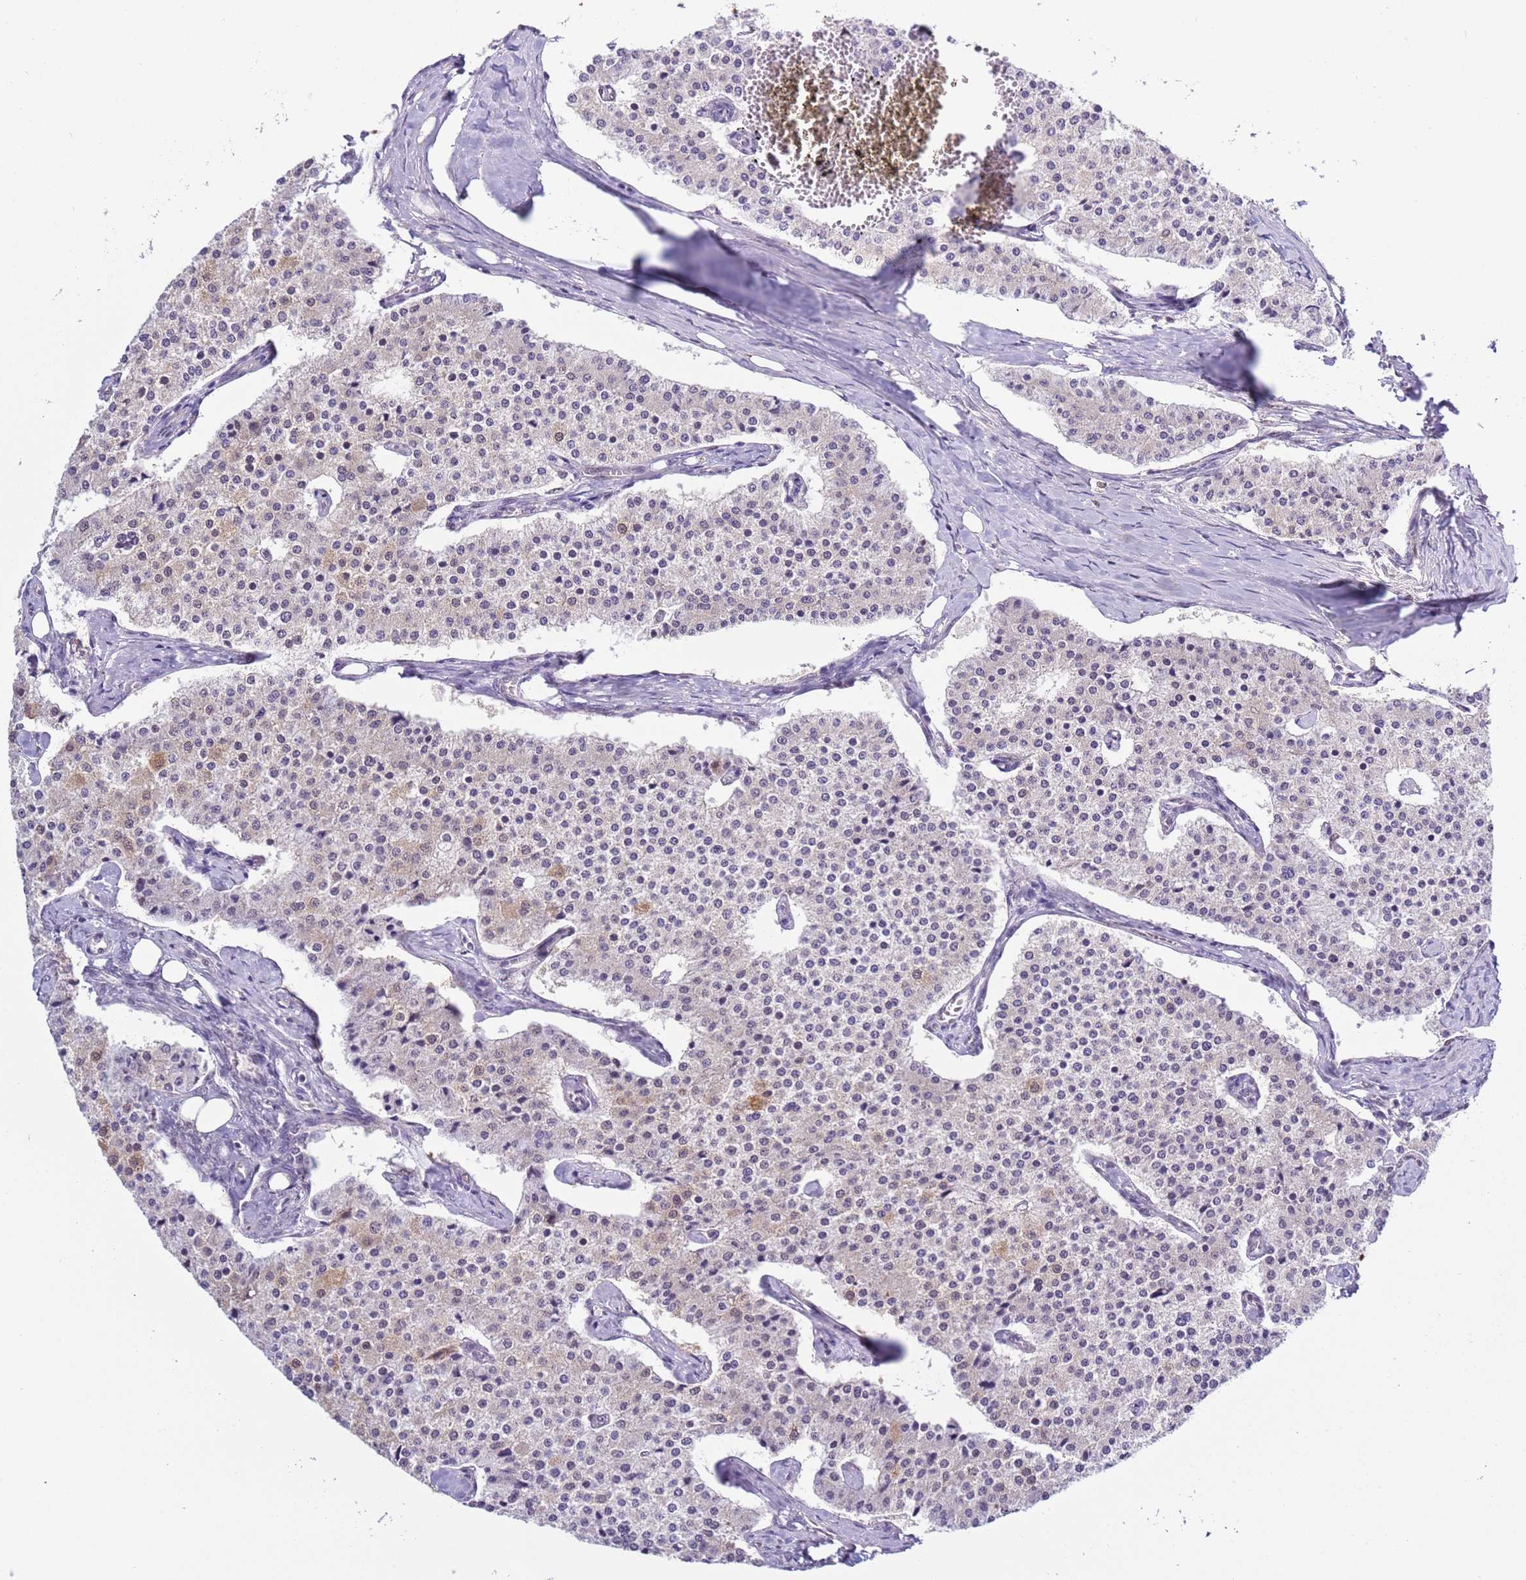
{"staining": {"intensity": "negative", "quantity": "none", "location": "none"}, "tissue": "carcinoid", "cell_type": "Tumor cells", "image_type": "cancer", "snomed": [{"axis": "morphology", "description": "Carcinoid, malignant, NOS"}, {"axis": "topography", "description": "Colon"}], "caption": "This histopathology image is of carcinoid stained with immunohistochemistry (IHC) to label a protein in brown with the nuclei are counter-stained blue. There is no positivity in tumor cells.", "gene": "PRPF6", "patient": {"sex": "female", "age": 52}}